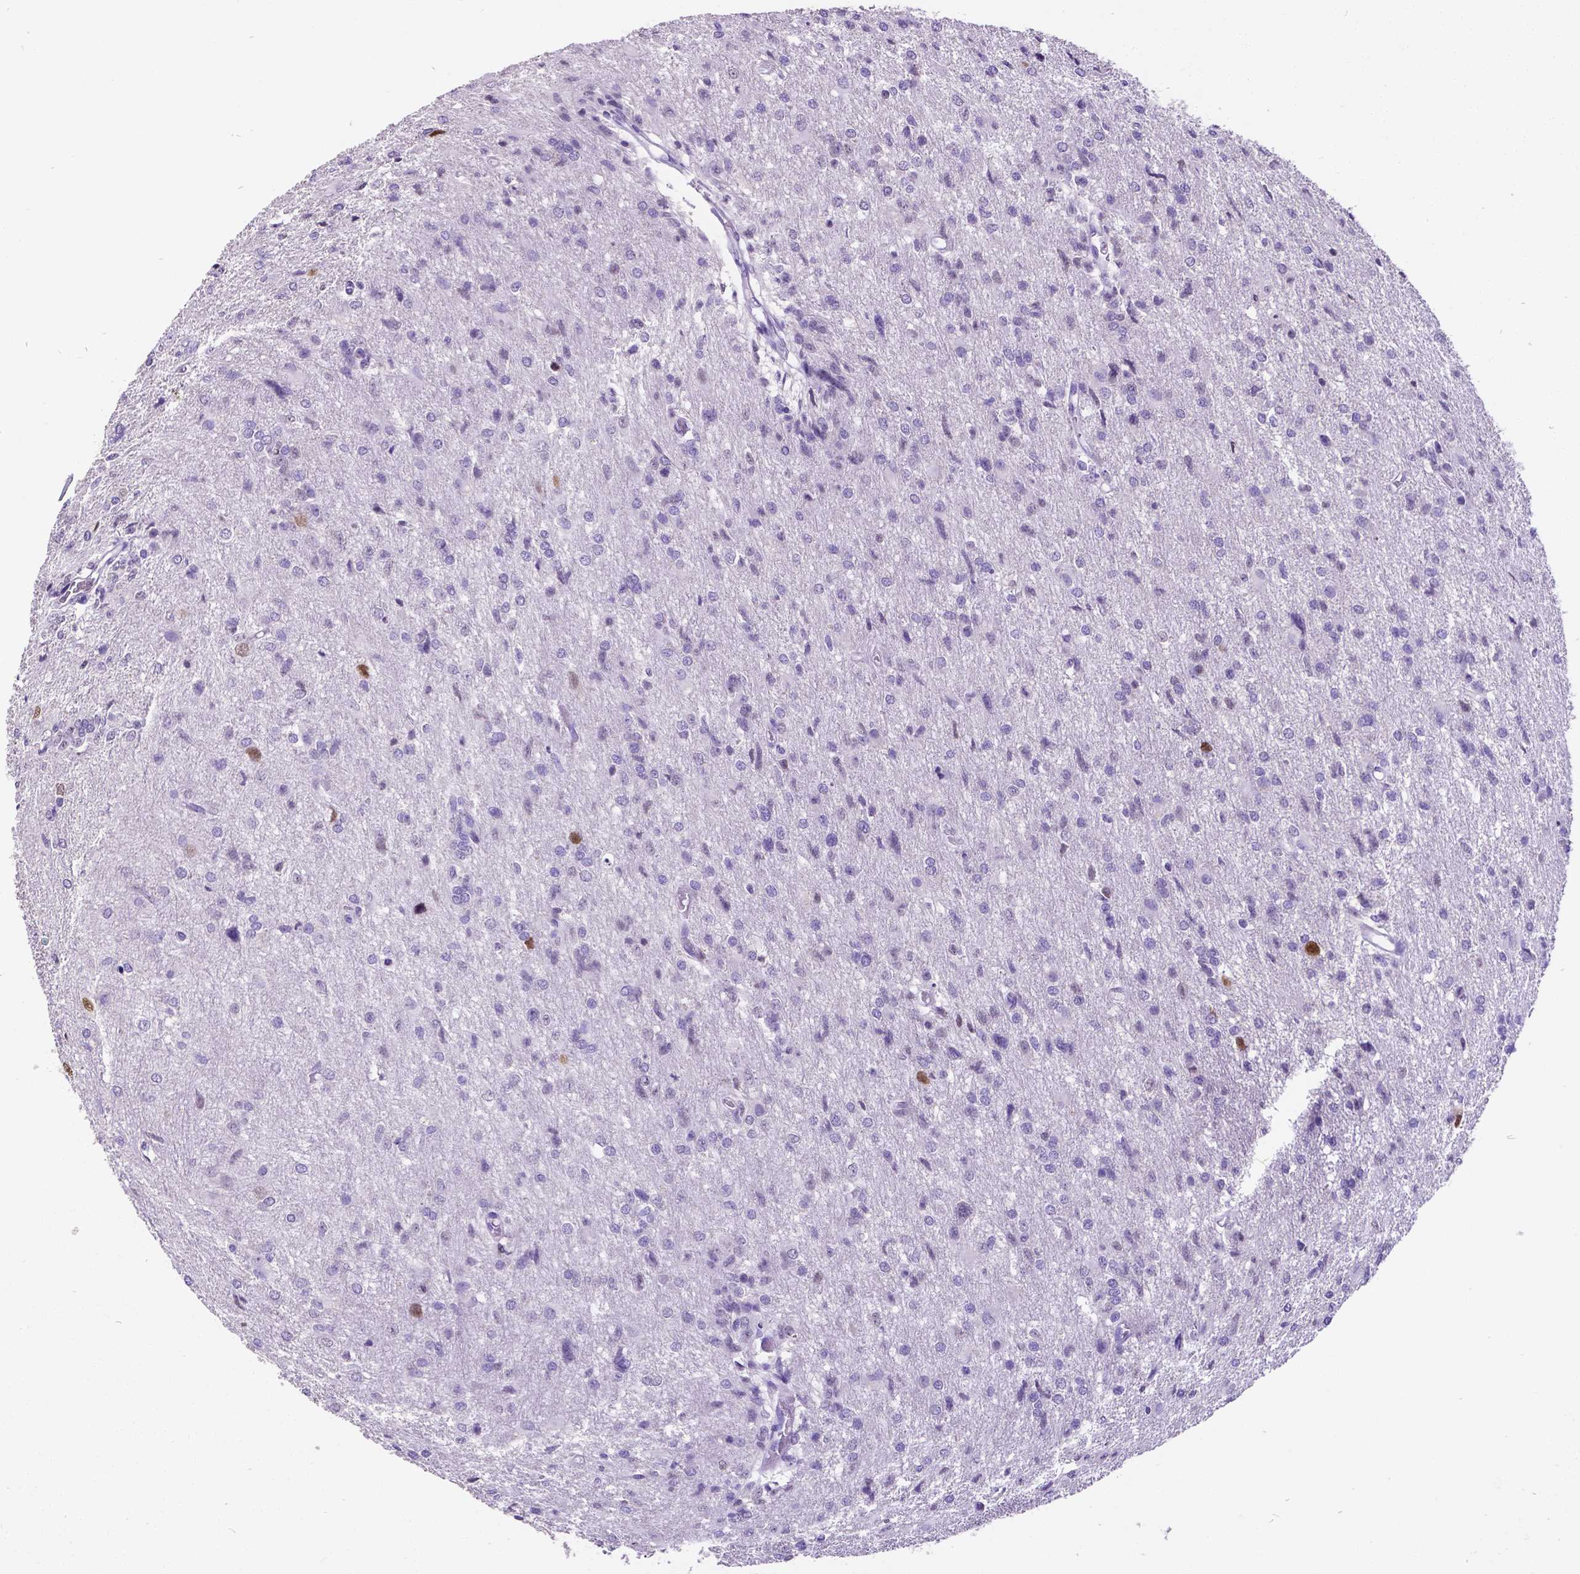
{"staining": {"intensity": "negative", "quantity": "none", "location": "none"}, "tissue": "glioma", "cell_type": "Tumor cells", "image_type": "cancer", "snomed": [{"axis": "morphology", "description": "Glioma, malignant, High grade"}, {"axis": "topography", "description": "Brain"}], "caption": "Immunohistochemistry (IHC) image of human glioma stained for a protein (brown), which demonstrates no positivity in tumor cells.", "gene": "SATB2", "patient": {"sex": "male", "age": 68}}